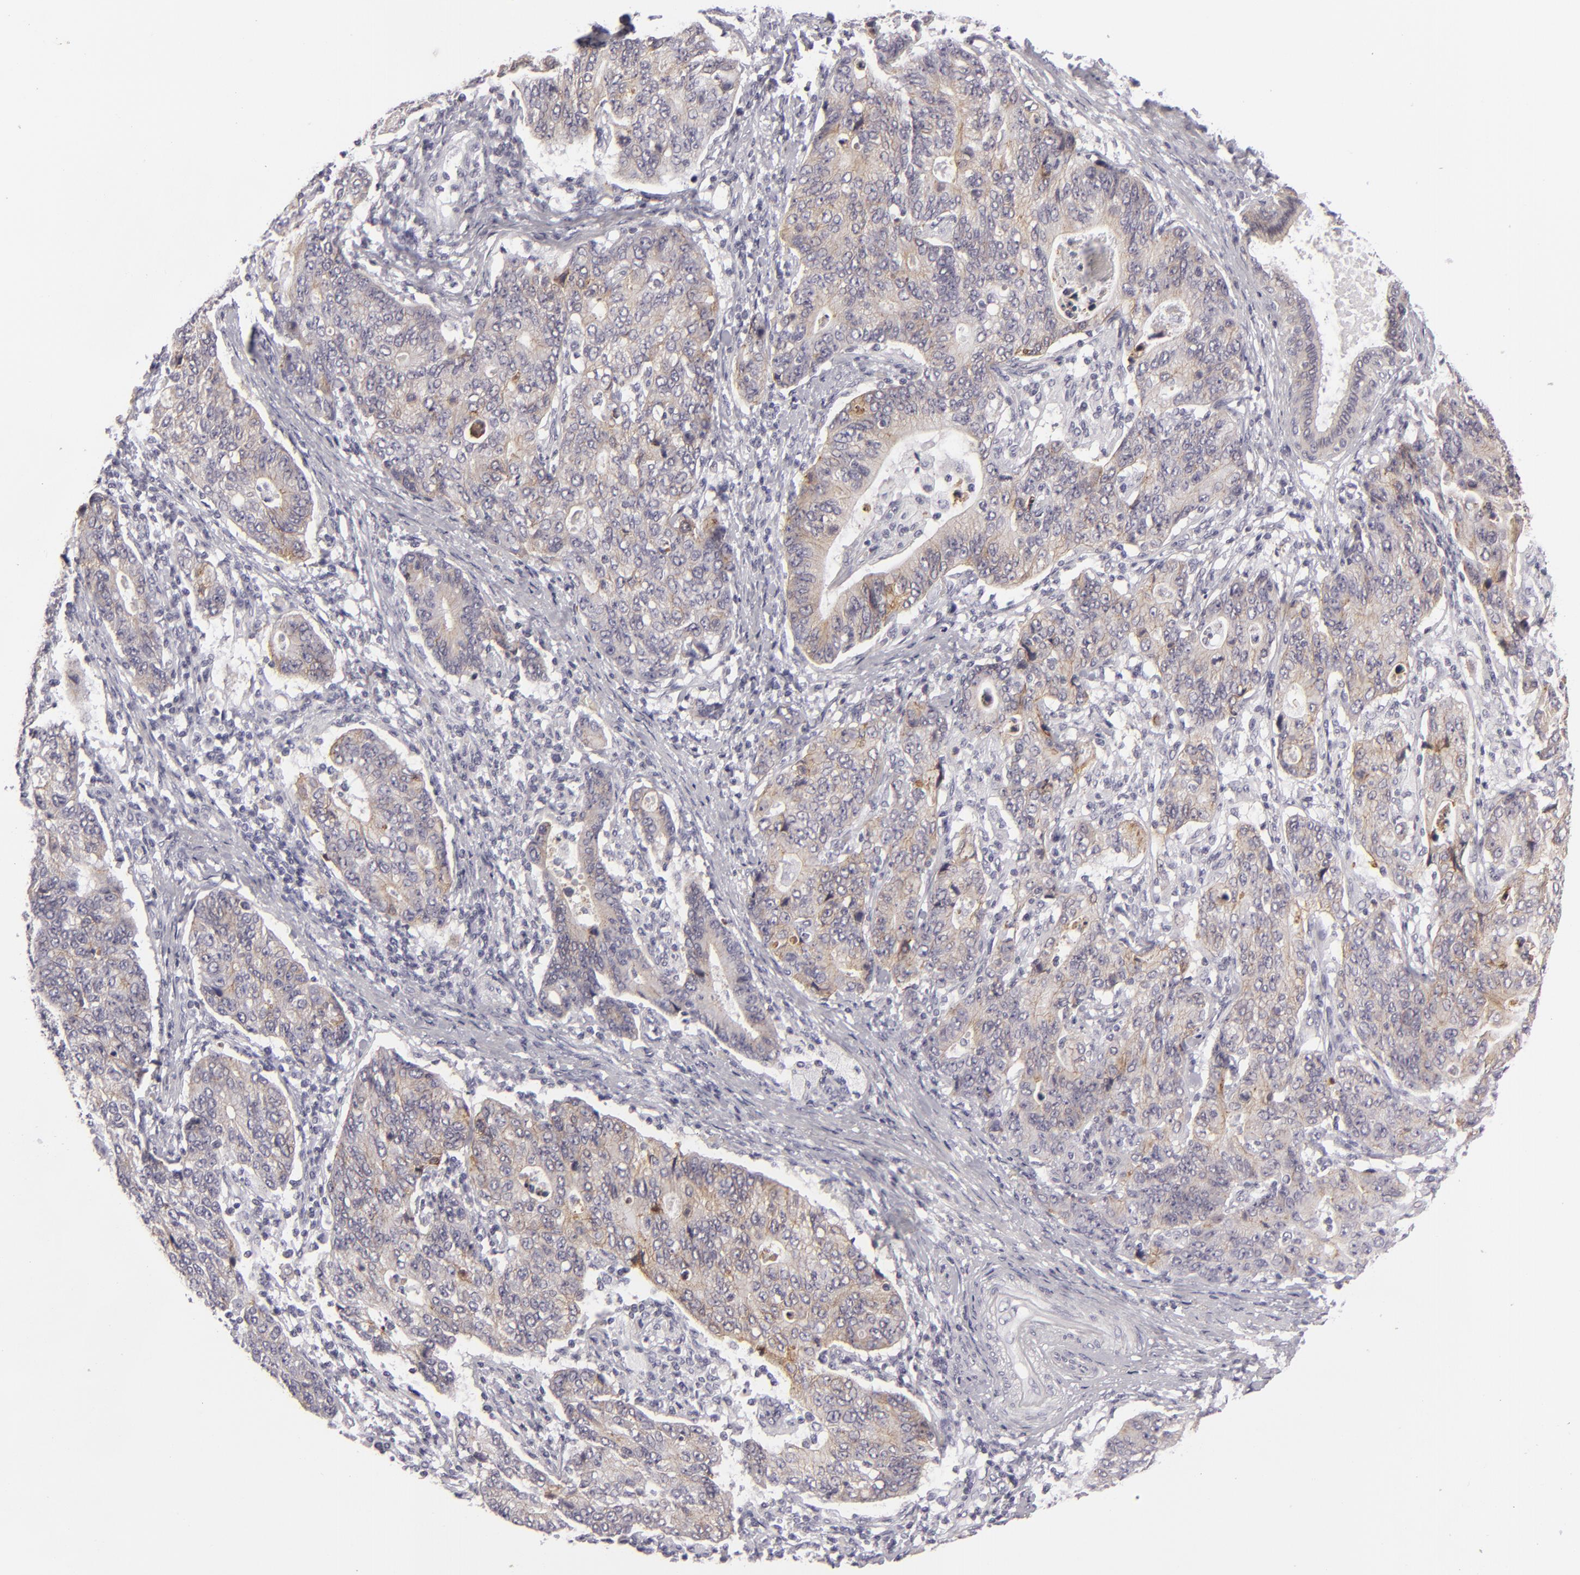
{"staining": {"intensity": "weak", "quantity": "<25%", "location": "cytoplasmic/membranous"}, "tissue": "stomach cancer", "cell_type": "Tumor cells", "image_type": "cancer", "snomed": [{"axis": "morphology", "description": "Adenocarcinoma, NOS"}, {"axis": "topography", "description": "Esophagus"}, {"axis": "topography", "description": "Stomach"}], "caption": "Micrograph shows no significant protein staining in tumor cells of stomach cancer.", "gene": "JUP", "patient": {"sex": "male", "age": 74}}